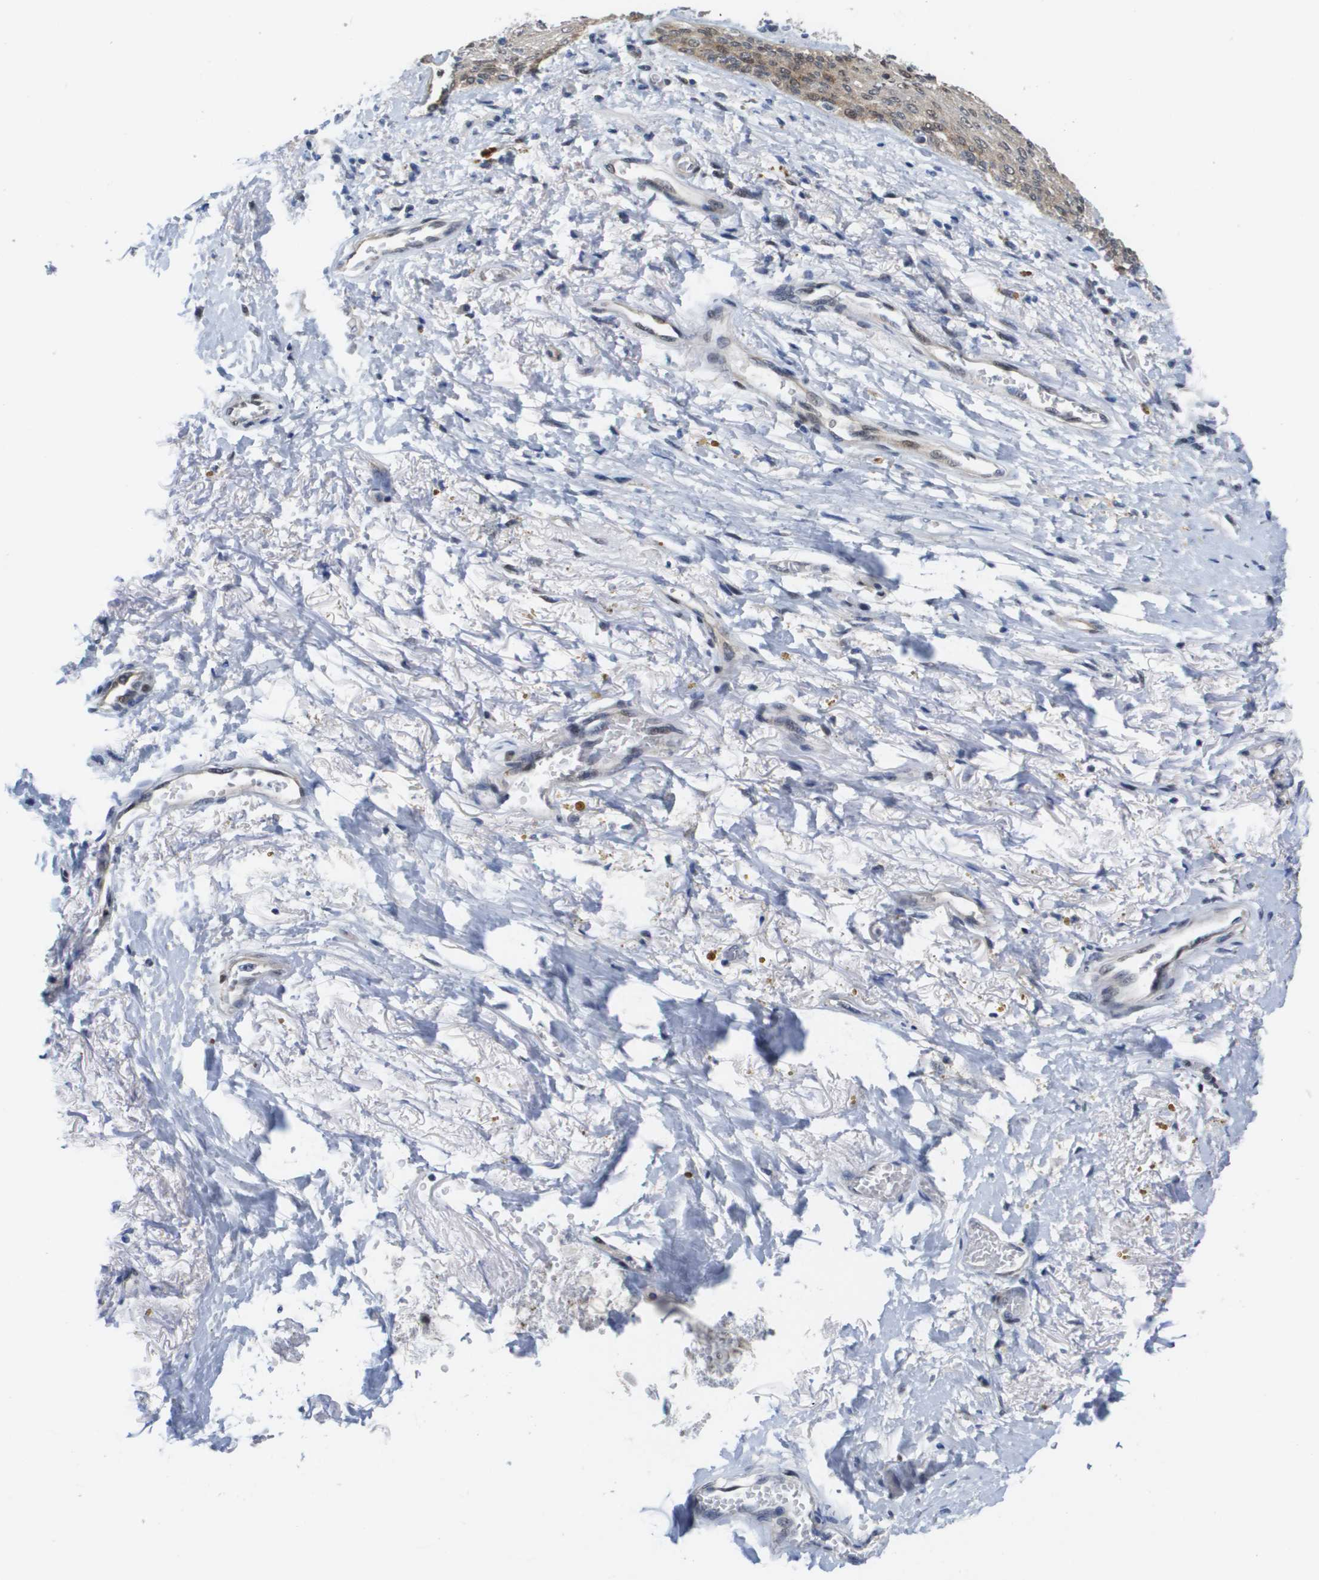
{"staining": {"intensity": "moderate", "quantity": "25%-75%", "location": "cytoplasmic/membranous,nuclear"}, "tissue": "skin", "cell_type": "Epidermal cells", "image_type": "normal", "snomed": [{"axis": "morphology", "description": "Normal tissue, NOS"}, {"axis": "topography", "description": "Anal"}], "caption": "Immunohistochemical staining of unremarkable human skin exhibits medium levels of moderate cytoplasmic/membranous,nuclear positivity in approximately 25%-75% of epidermal cells.", "gene": "FKBP4", "patient": {"sex": "female", "age": 46}}